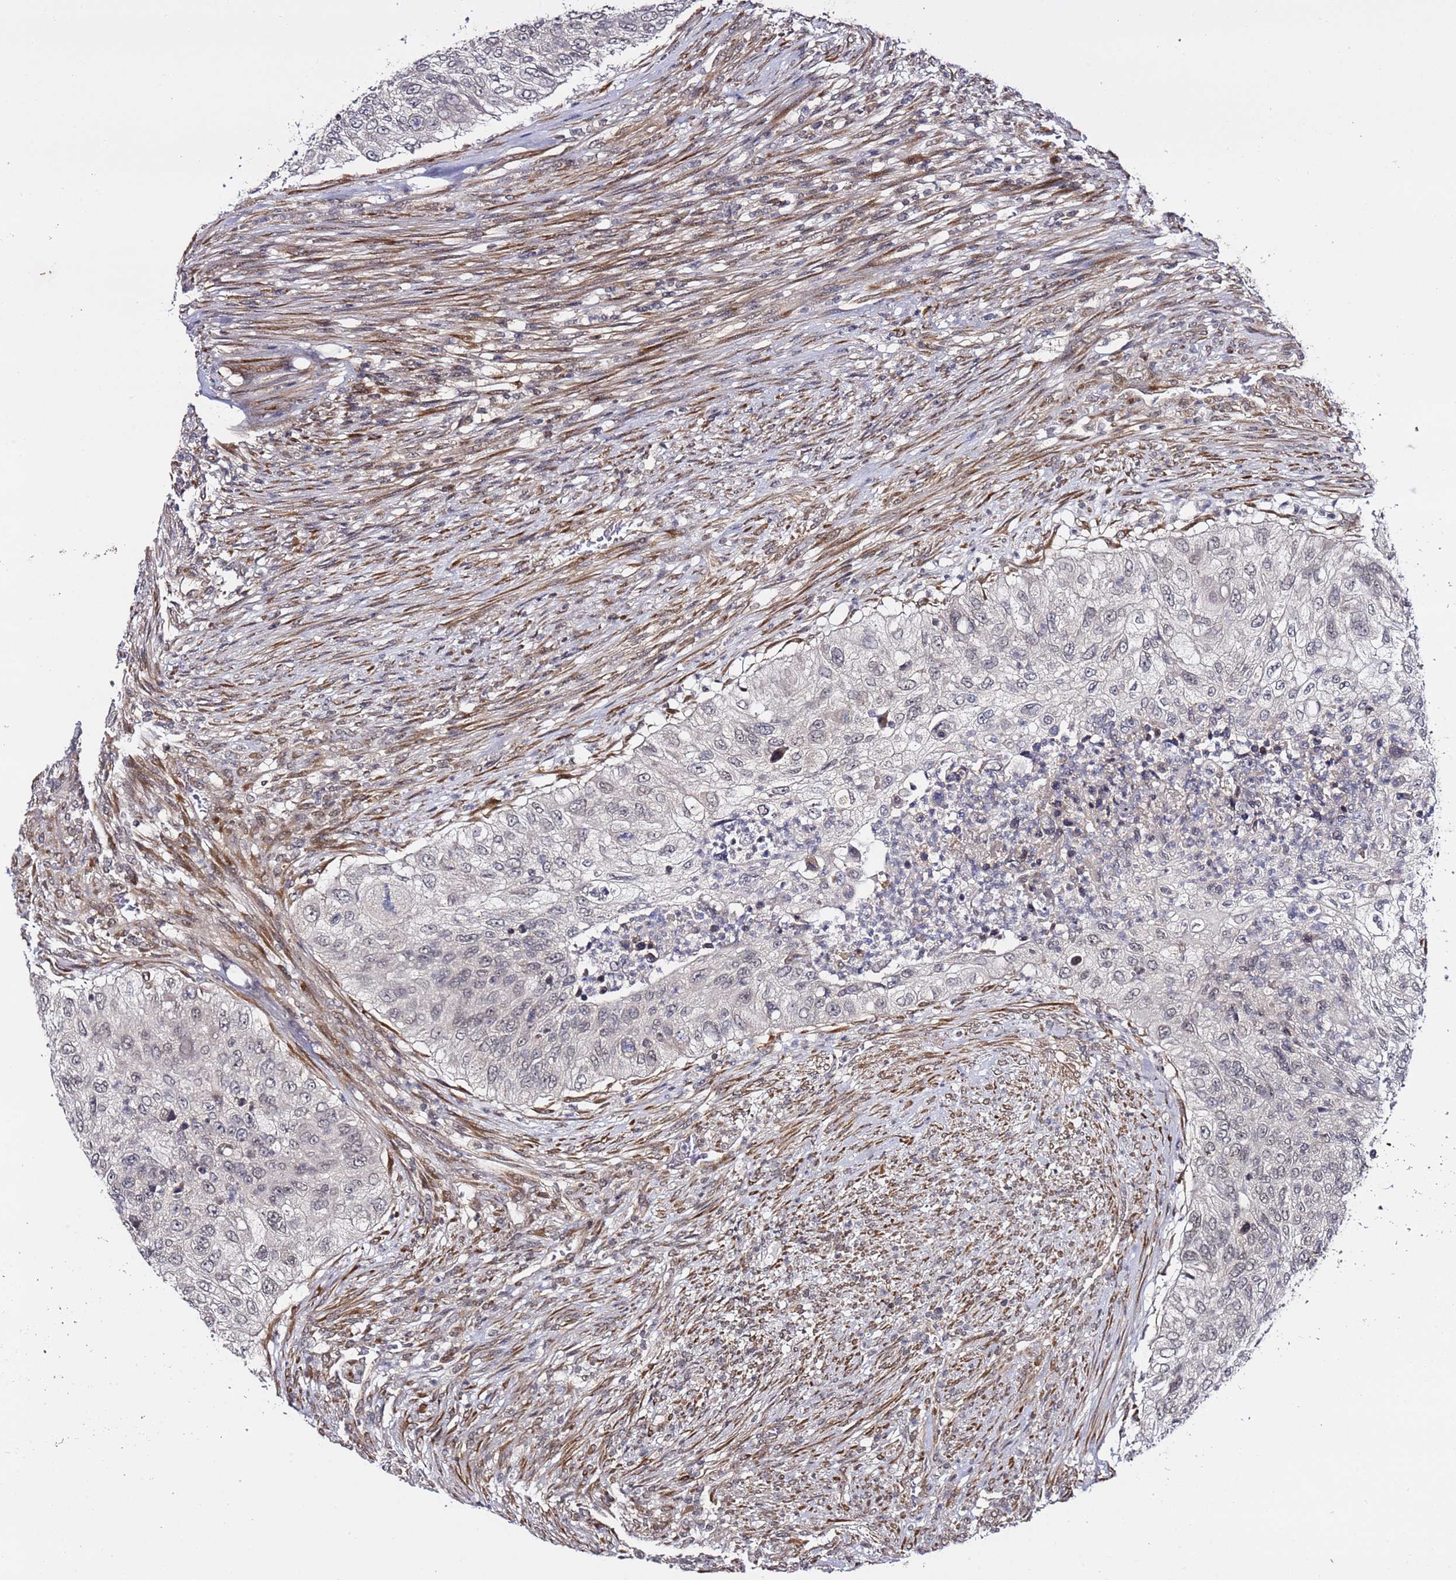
{"staining": {"intensity": "negative", "quantity": "none", "location": "none"}, "tissue": "urothelial cancer", "cell_type": "Tumor cells", "image_type": "cancer", "snomed": [{"axis": "morphology", "description": "Urothelial carcinoma, High grade"}, {"axis": "topography", "description": "Urinary bladder"}], "caption": "A histopathology image of human urothelial cancer is negative for staining in tumor cells.", "gene": "POLR2D", "patient": {"sex": "female", "age": 60}}